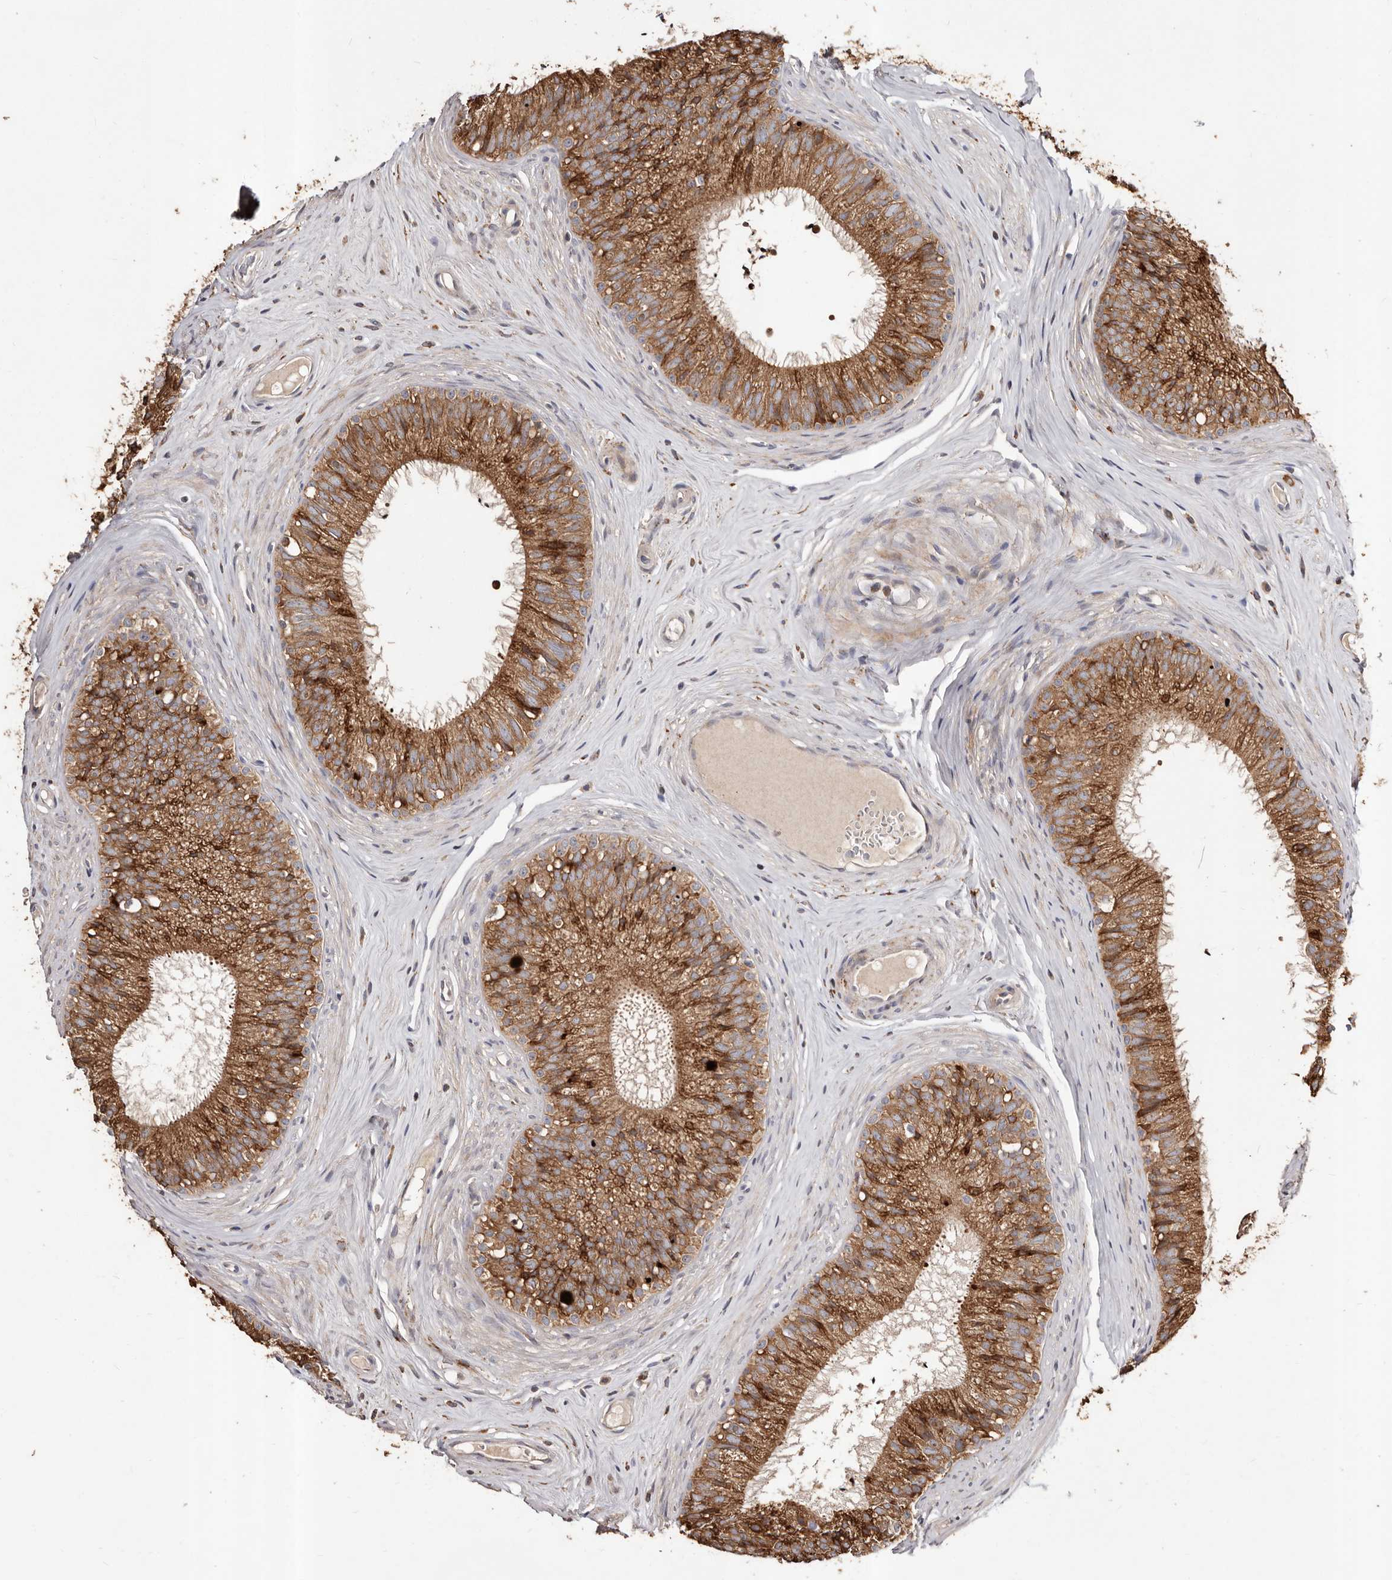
{"staining": {"intensity": "moderate", "quantity": ">75%", "location": "cytoplasmic/membranous"}, "tissue": "epididymis", "cell_type": "Glandular cells", "image_type": "normal", "snomed": [{"axis": "morphology", "description": "Normal tissue, NOS"}, {"axis": "topography", "description": "Epididymis"}], "caption": "Human epididymis stained with a brown dye reveals moderate cytoplasmic/membranous positive staining in about >75% of glandular cells.", "gene": "STEAP2", "patient": {"sex": "male", "age": 29}}